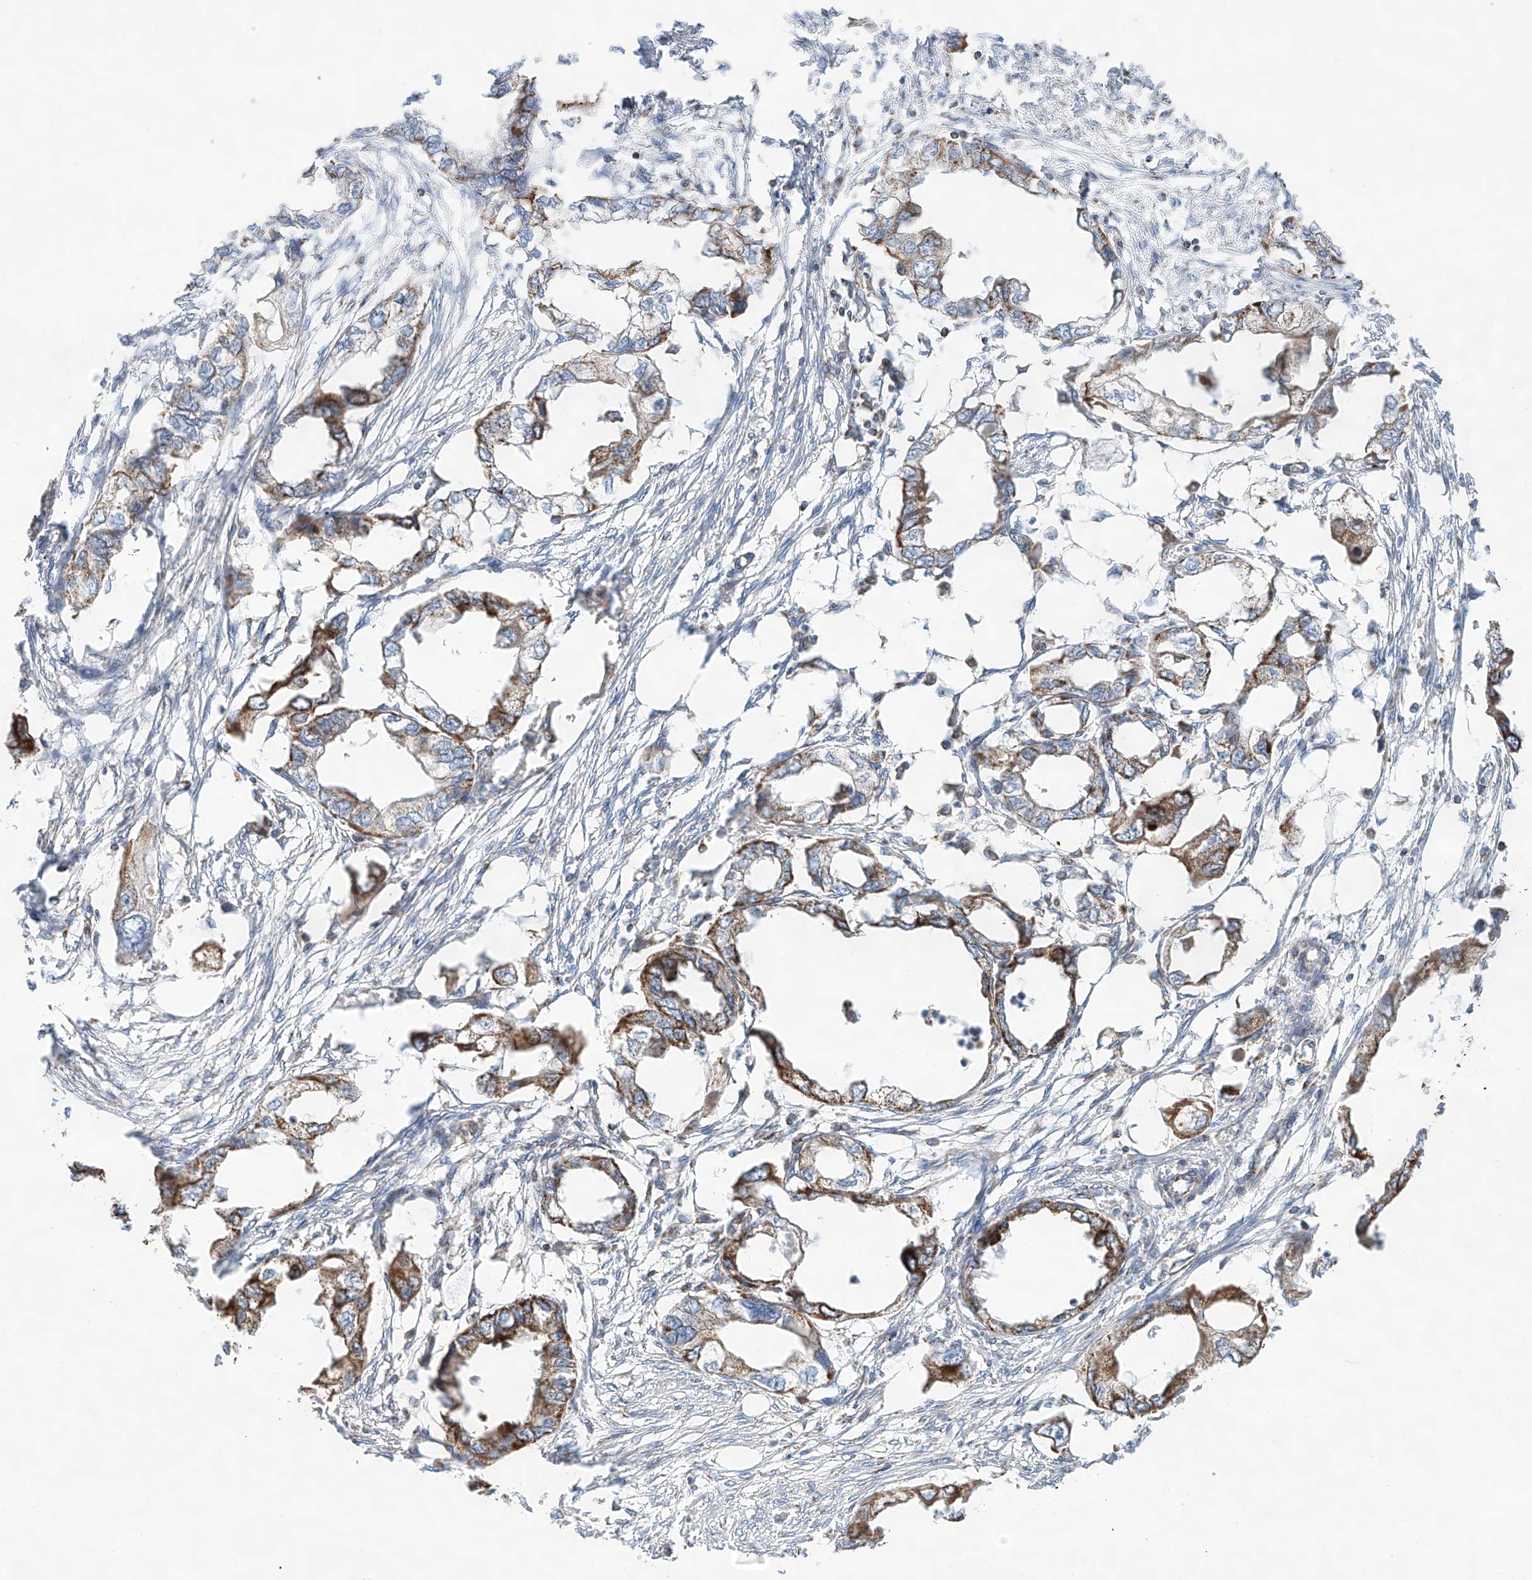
{"staining": {"intensity": "moderate", "quantity": ">75%", "location": "cytoplasmic/membranous"}, "tissue": "endometrial cancer", "cell_type": "Tumor cells", "image_type": "cancer", "snomed": [{"axis": "morphology", "description": "Adenocarcinoma, NOS"}, {"axis": "morphology", "description": "Adenocarcinoma, metastatic, NOS"}, {"axis": "topography", "description": "Adipose tissue"}, {"axis": "topography", "description": "Endometrium"}], "caption": "Endometrial metastatic adenocarcinoma stained with a protein marker demonstrates moderate staining in tumor cells.", "gene": "TTC27", "patient": {"sex": "female", "age": 67}}